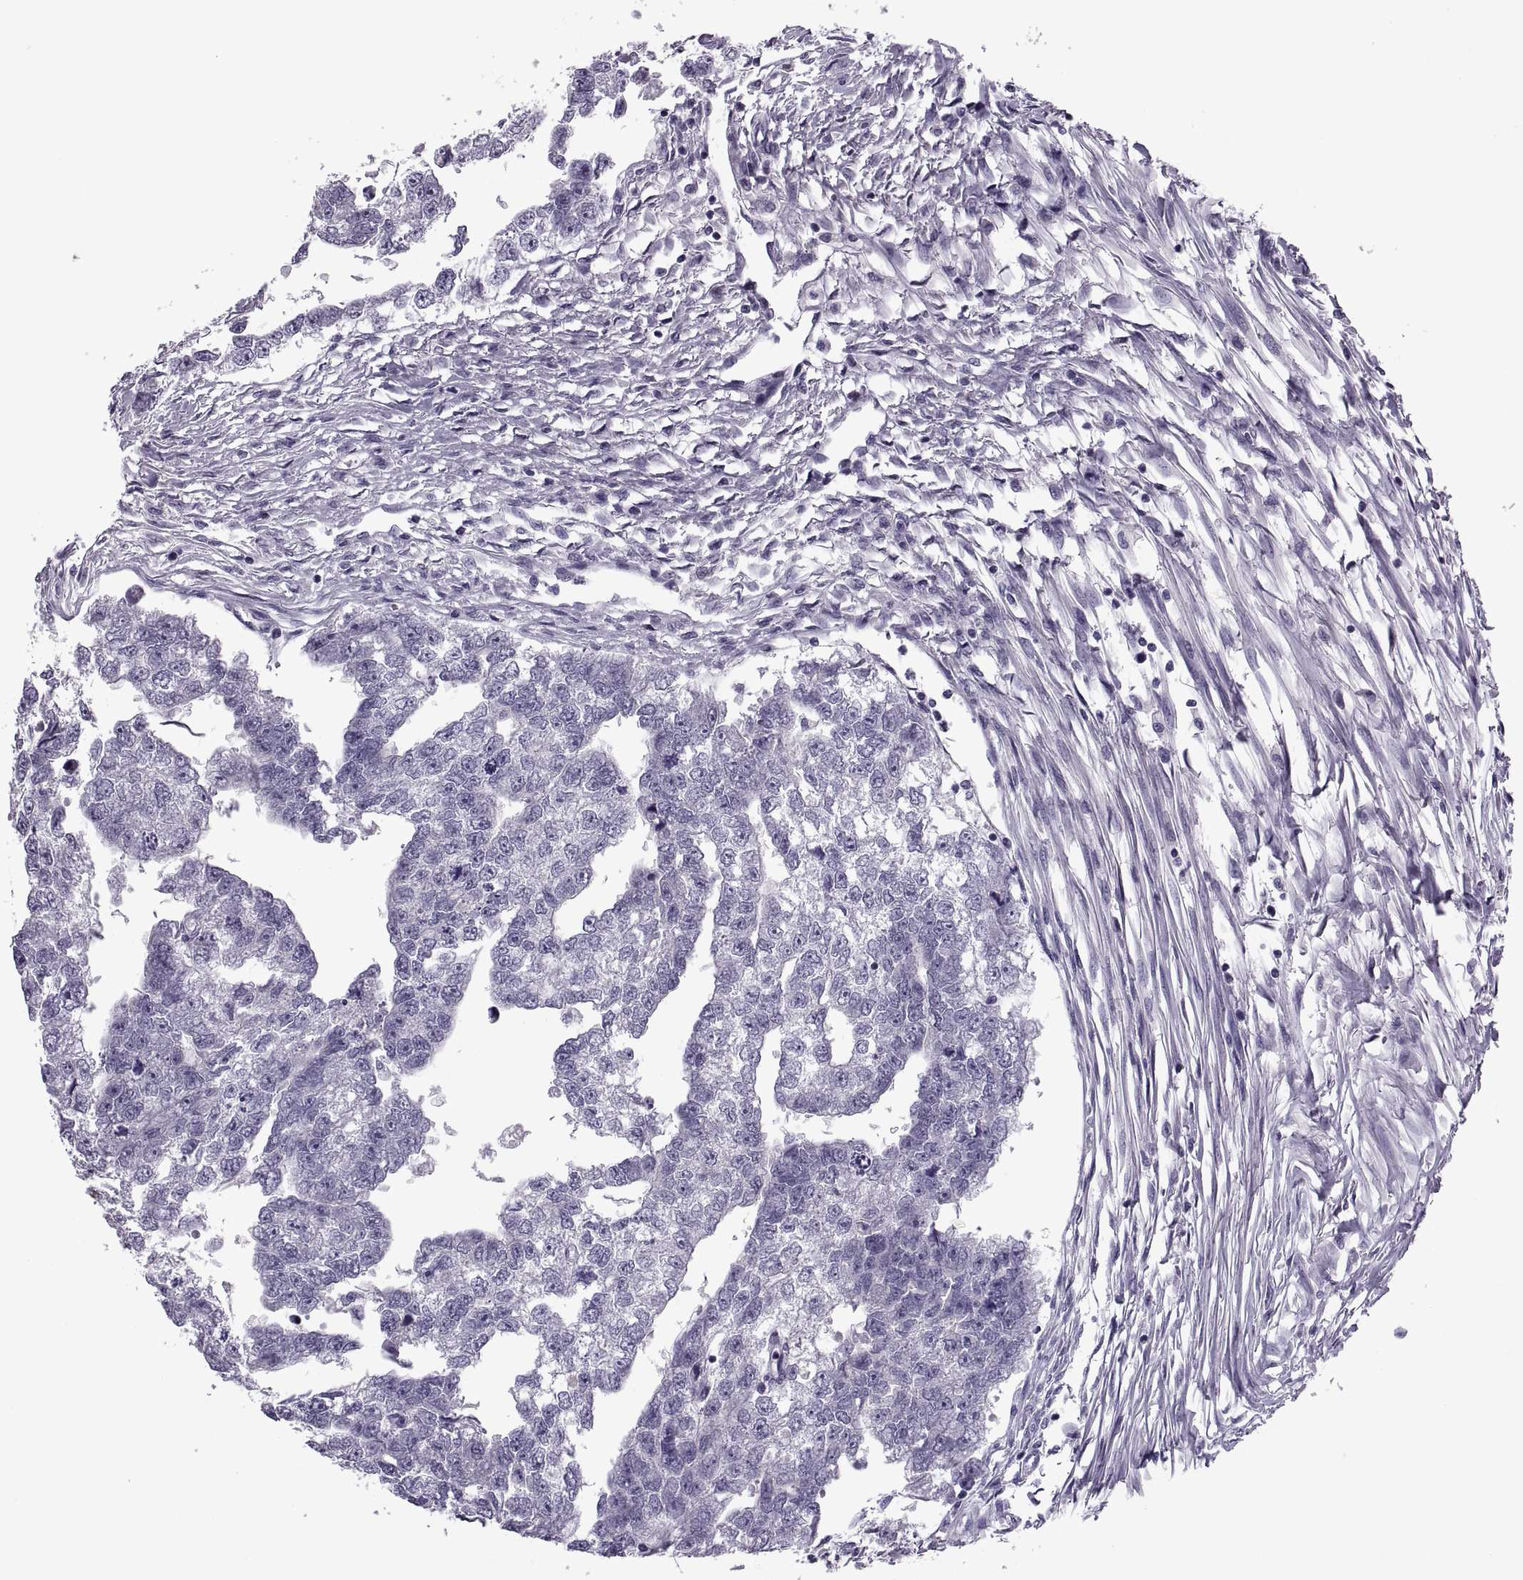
{"staining": {"intensity": "negative", "quantity": "none", "location": "none"}, "tissue": "testis cancer", "cell_type": "Tumor cells", "image_type": "cancer", "snomed": [{"axis": "morphology", "description": "Carcinoma, Embryonal, NOS"}, {"axis": "morphology", "description": "Teratoma, malignant, NOS"}, {"axis": "topography", "description": "Testis"}], "caption": "Image shows no significant protein expression in tumor cells of embryonal carcinoma (testis).", "gene": "SYNGR4", "patient": {"sex": "male", "age": 44}}